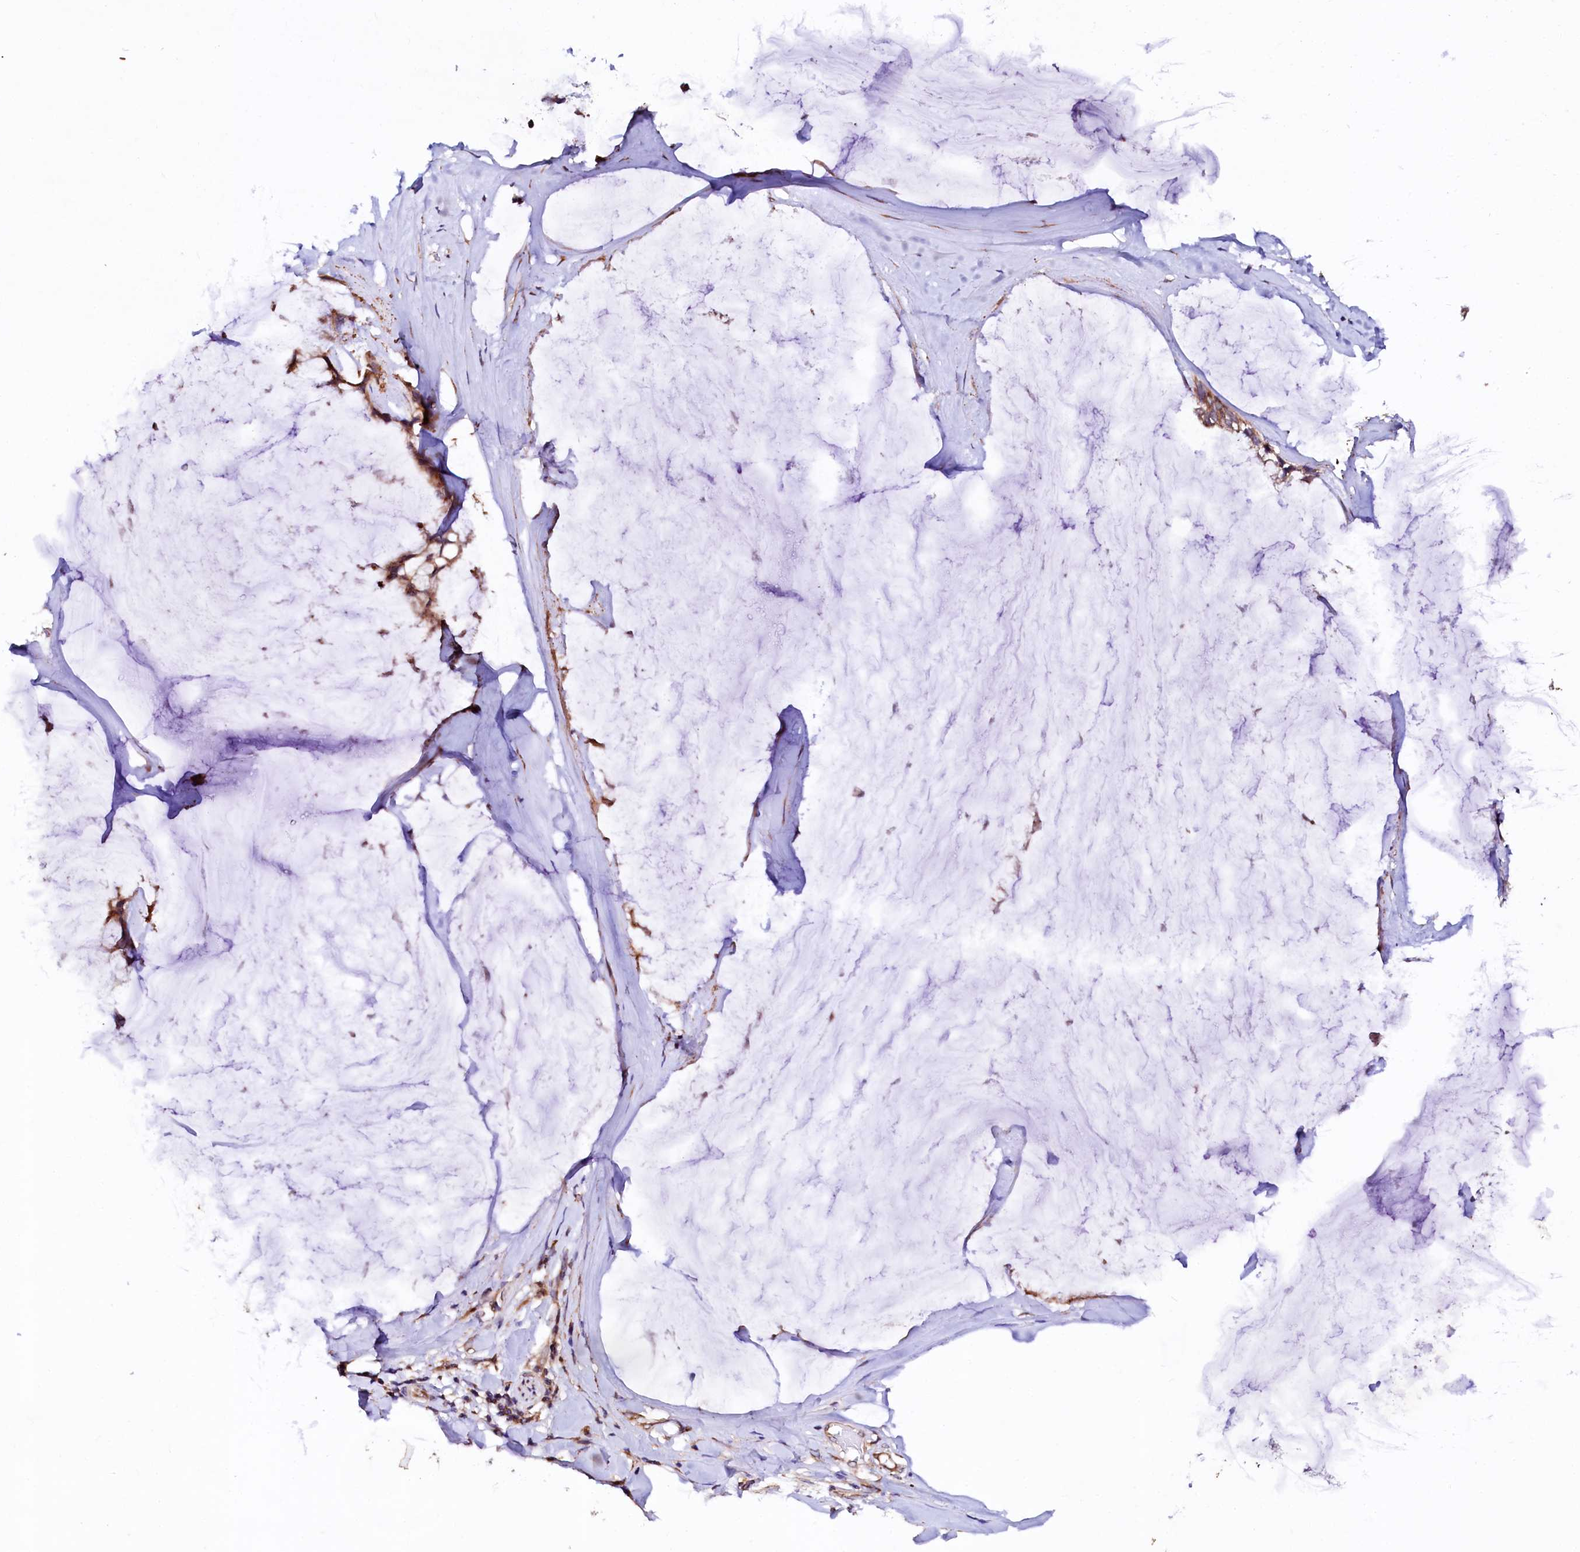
{"staining": {"intensity": "moderate", "quantity": ">75%", "location": "cytoplasmic/membranous"}, "tissue": "ovarian cancer", "cell_type": "Tumor cells", "image_type": "cancer", "snomed": [{"axis": "morphology", "description": "Cystadenocarcinoma, mucinous, NOS"}, {"axis": "topography", "description": "Ovary"}], "caption": "Protein staining exhibits moderate cytoplasmic/membranous expression in about >75% of tumor cells in ovarian mucinous cystadenocarcinoma. (DAB (3,3'-diaminobenzidine) IHC, brown staining for protein, blue staining for nuclei).", "gene": "UBE3C", "patient": {"sex": "female", "age": 39}}